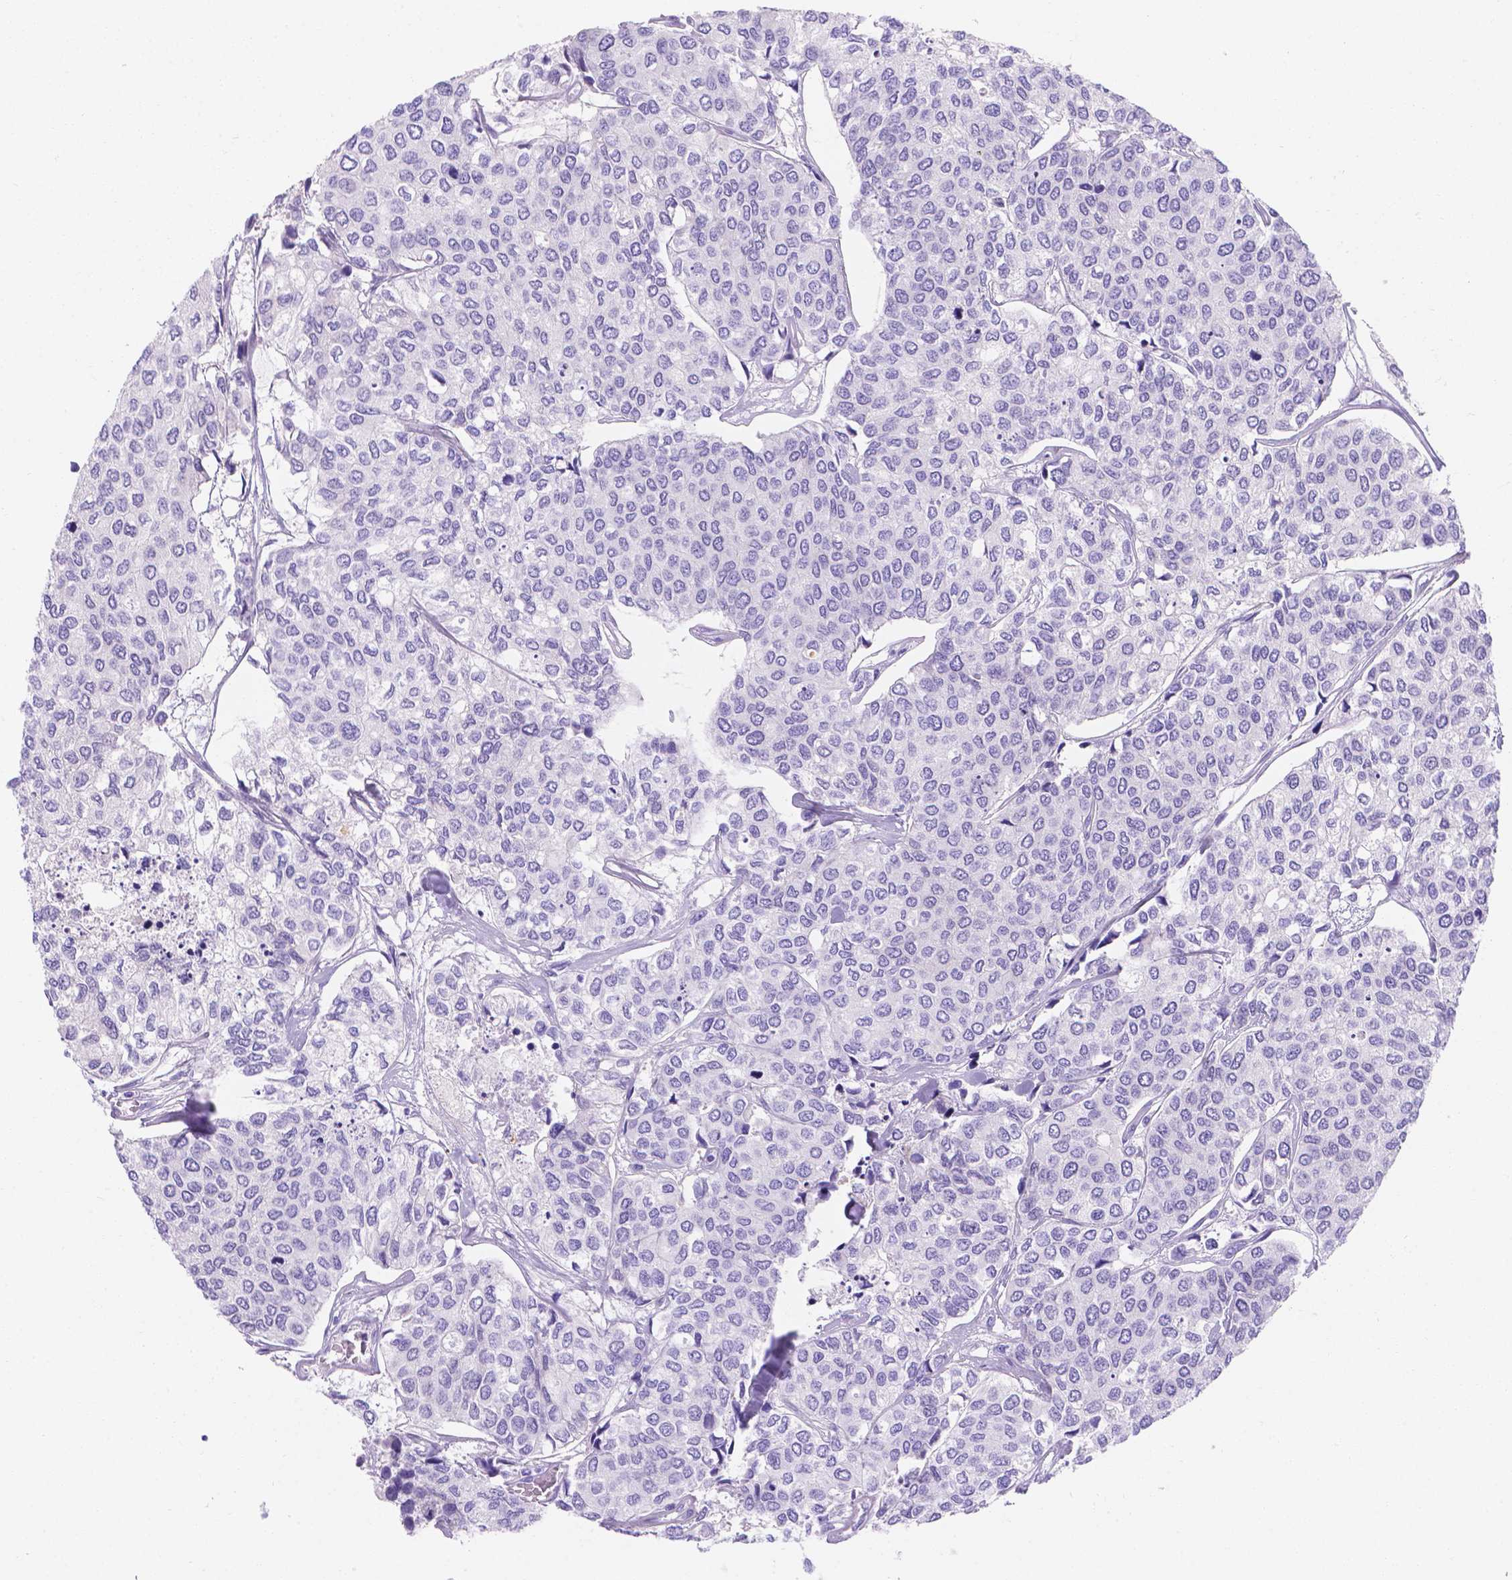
{"staining": {"intensity": "negative", "quantity": "none", "location": "none"}, "tissue": "urothelial cancer", "cell_type": "Tumor cells", "image_type": "cancer", "snomed": [{"axis": "morphology", "description": "Urothelial carcinoma, High grade"}, {"axis": "topography", "description": "Urinary bladder"}], "caption": "The micrograph displays no significant expression in tumor cells of urothelial carcinoma (high-grade).", "gene": "MLN", "patient": {"sex": "male", "age": 73}}